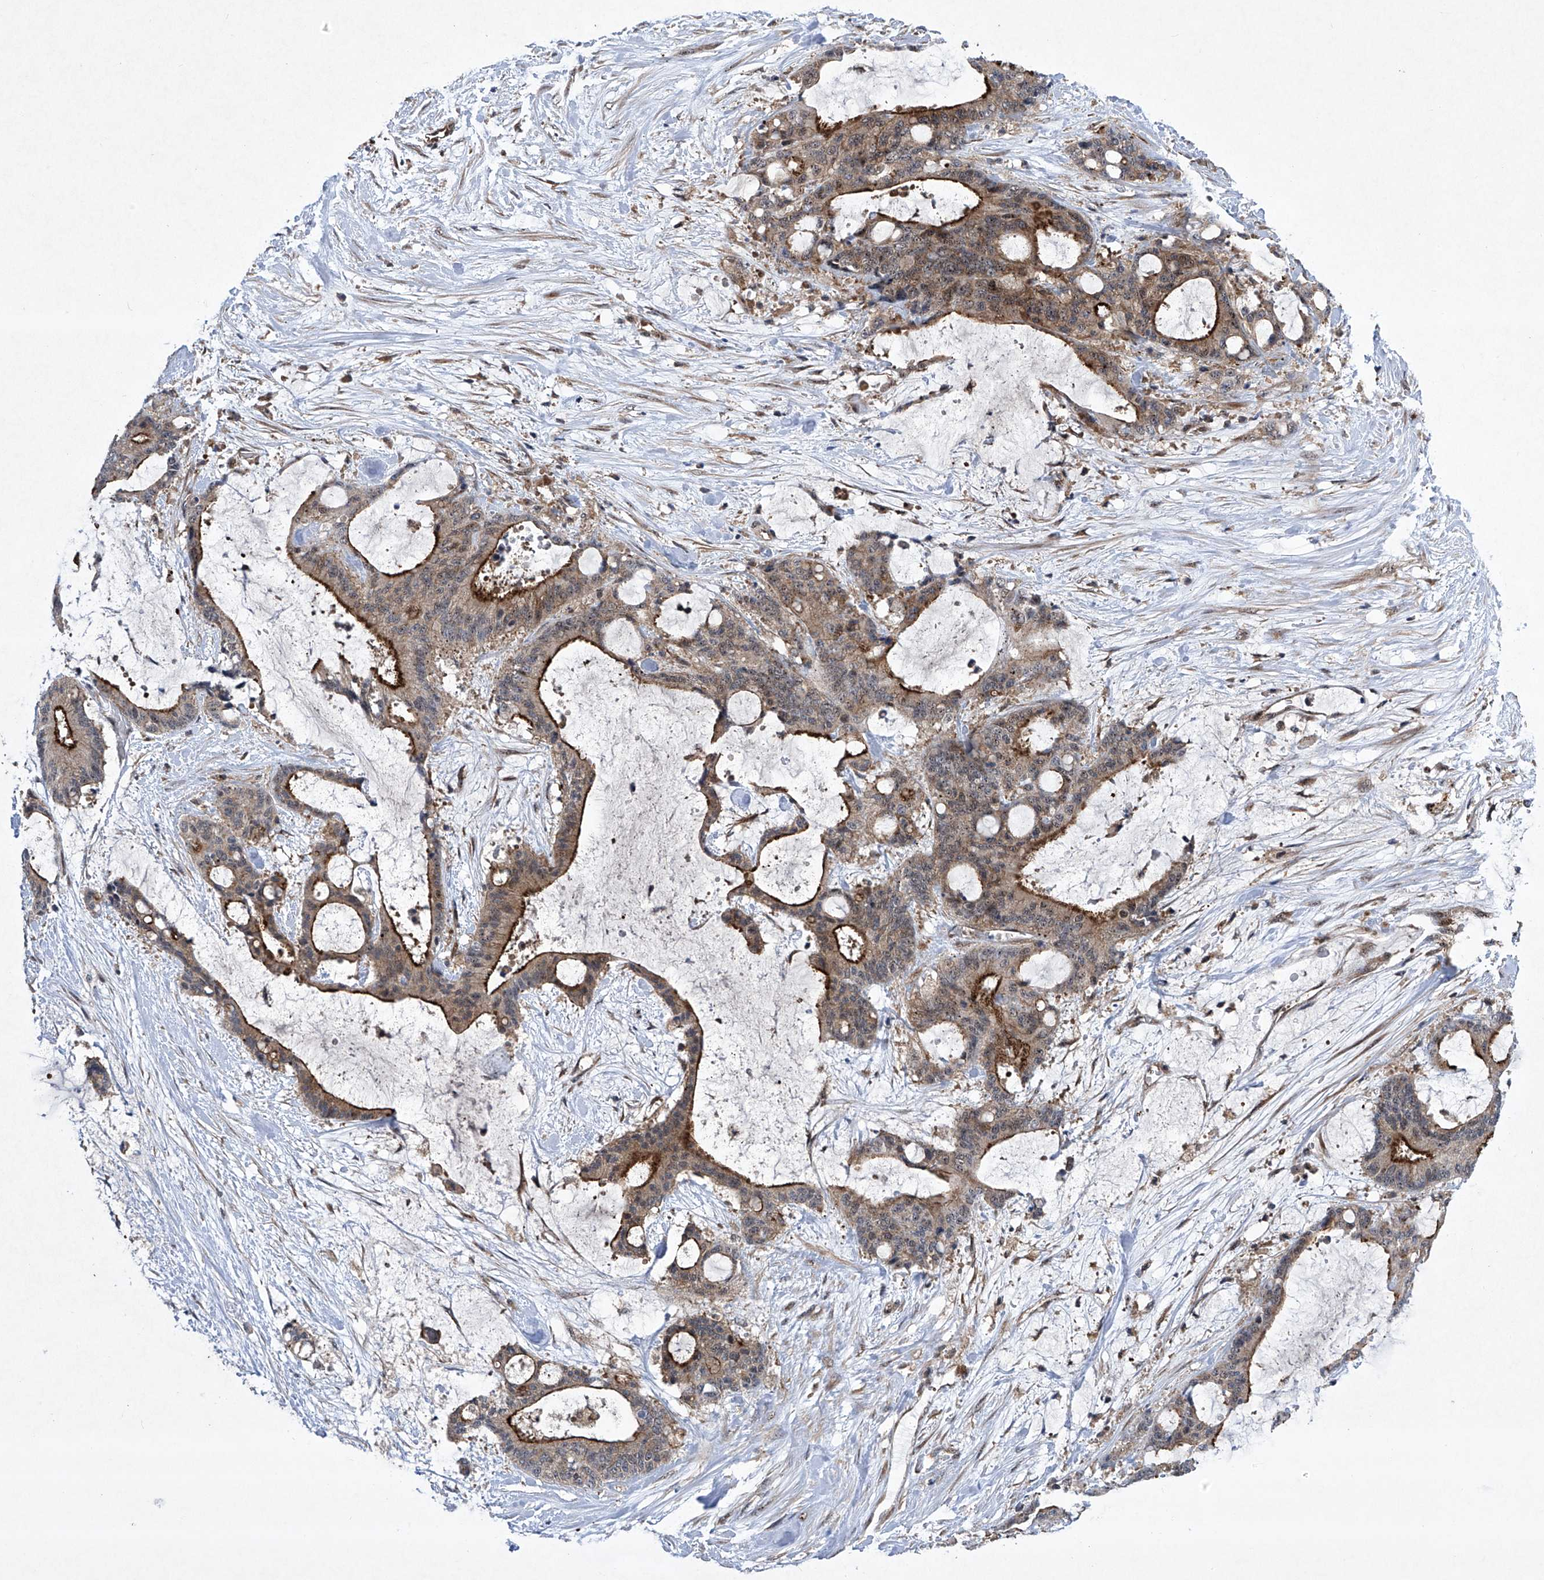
{"staining": {"intensity": "moderate", "quantity": "<25%", "location": "cytoplasmic/membranous"}, "tissue": "liver cancer", "cell_type": "Tumor cells", "image_type": "cancer", "snomed": [{"axis": "morphology", "description": "Cholangiocarcinoma"}, {"axis": "topography", "description": "Liver"}], "caption": "DAB immunohistochemical staining of human liver cancer (cholangiocarcinoma) reveals moderate cytoplasmic/membranous protein expression in about <25% of tumor cells.", "gene": "CISH", "patient": {"sex": "female", "age": 73}}